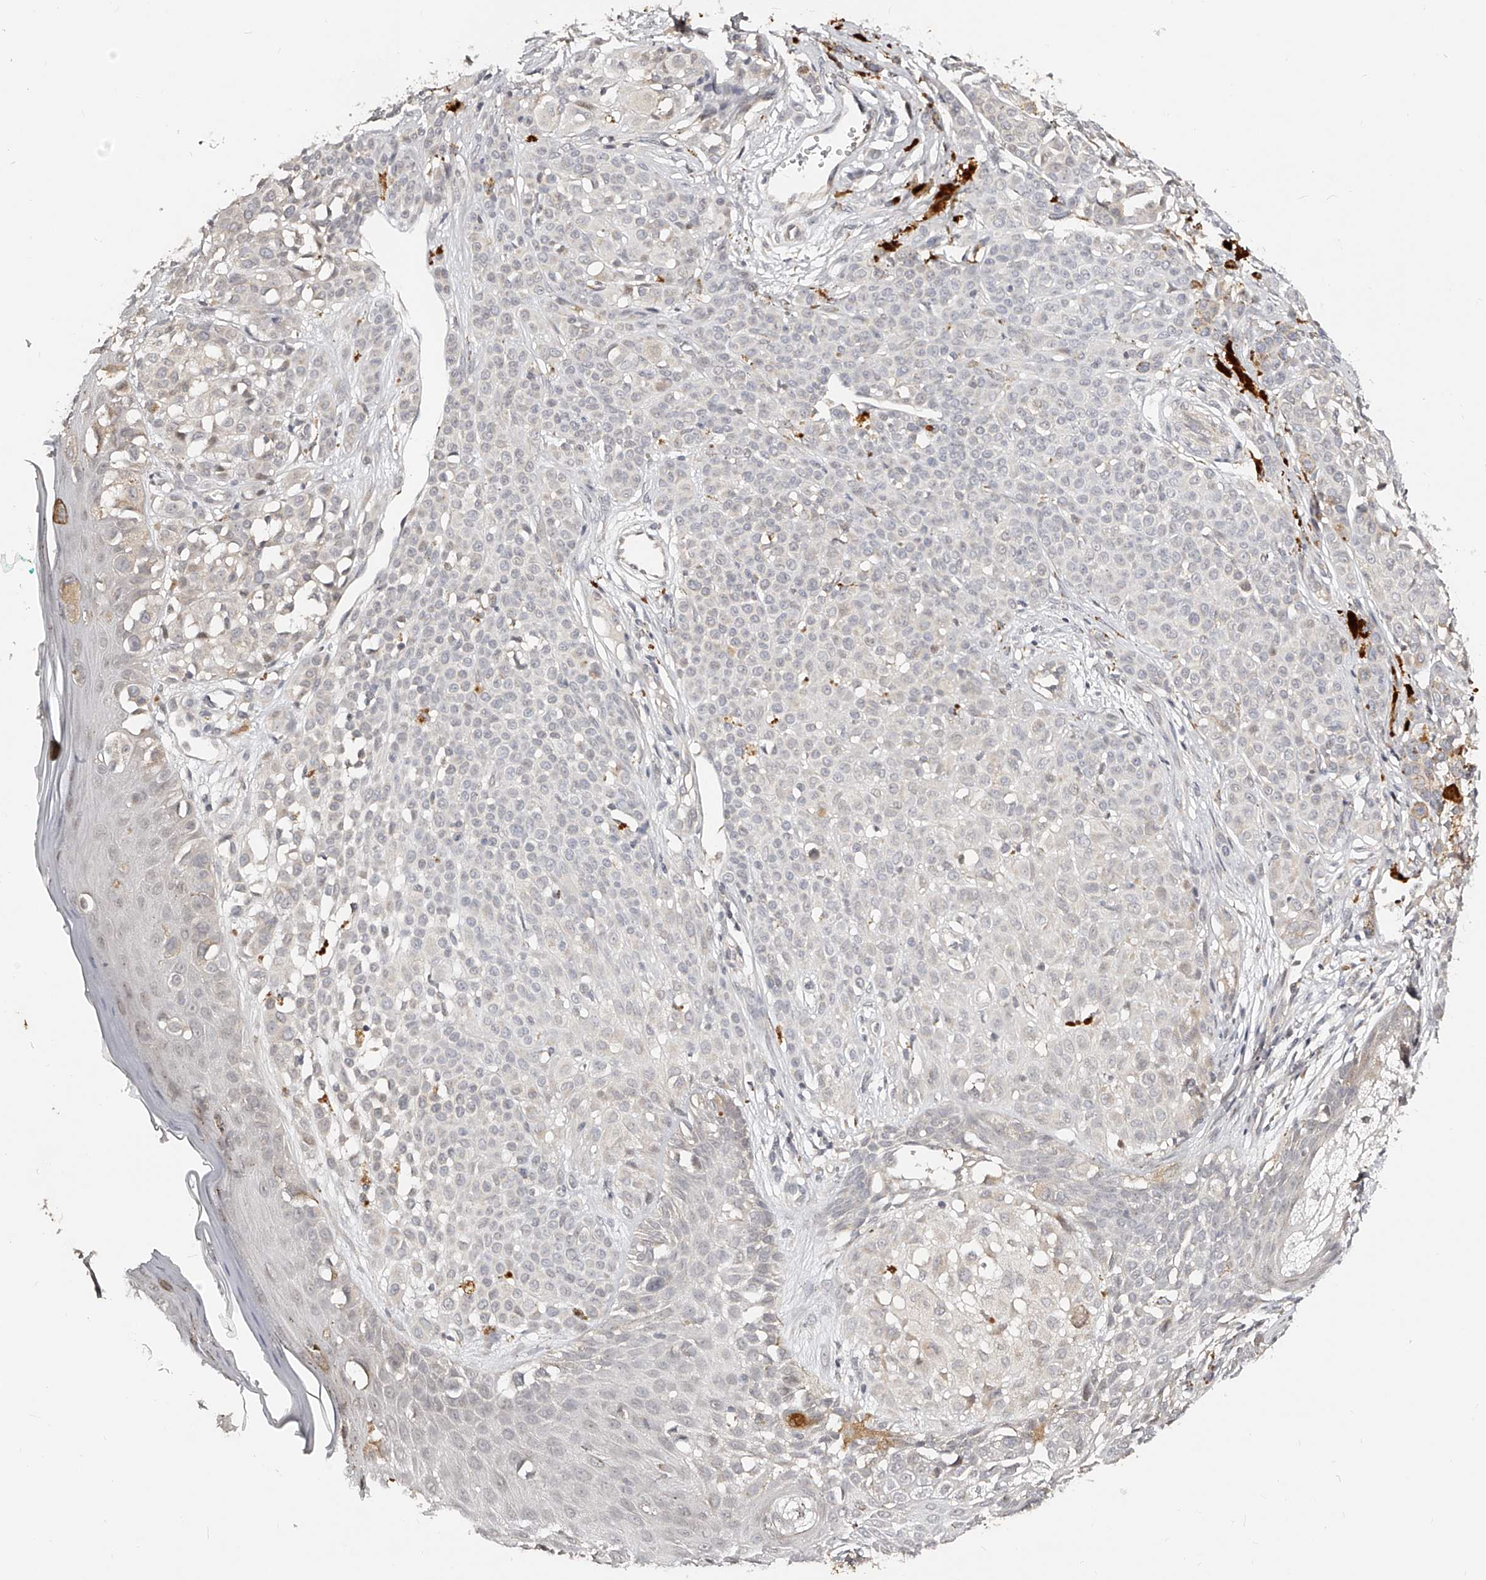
{"staining": {"intensity": "negative", "quantity": "none", "location": "none"}, "tissue": "melanoma", "cell_type": "Tumor cells", "image_type": "cancer", "snomed": [{"axis": "morphology", "description": "Malignant melanoma, NOS"}, {"axis": "topography", "description": "Skin of leg"}], "caption": "This histopathology image is of melanoma stained with immunohistochemistry to label a protein in brown with the nuclei are counter-stained blue. There is no expression in tumor cells.", "gene": "ZNF789", "patient": {"sex": "female", "age": 72}}